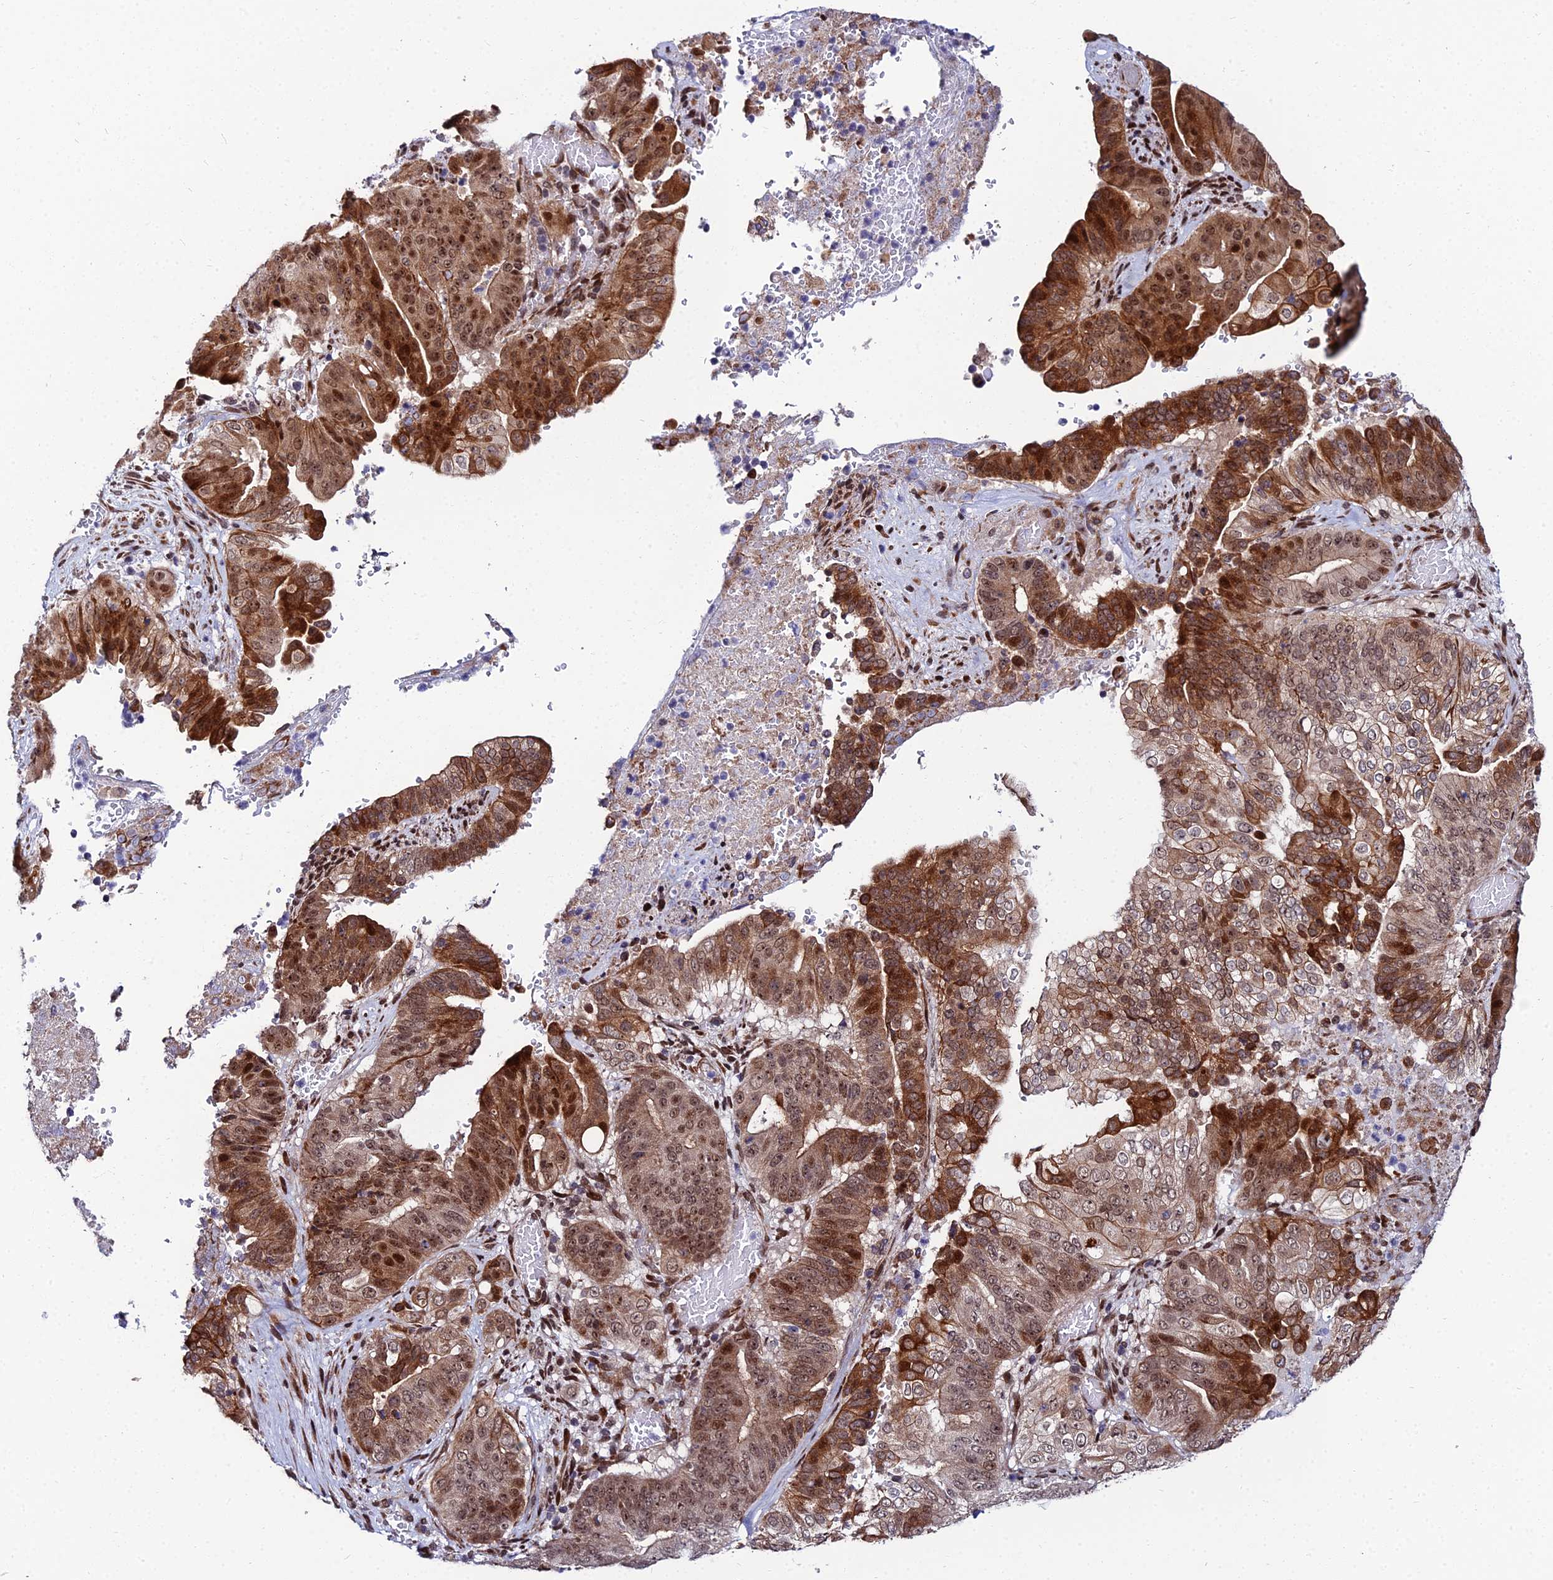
{"staining": {"intensity": "strong", "quantity": ">75%", "location": "cytoplasmic/membranous,nuclear"}, "tissue": "pancreatic cancer", "cell_type": "Tumor cells", "image_type": "cancer", "snomed": [{"axis": "morphology", "description": "Adenocarcinoma, NOS"}, {"axis": "topography", "description": "Pancreas"}], "caption": "The micrograph displays a brown stain indicating the presence of a protein in the cytoplasmic/membranous and nuclear of tumor cells in pancreatic cancer (adenocarcinoma).", "gene": "ZNF668", "patient": {"sex": "female", "age": 77}}